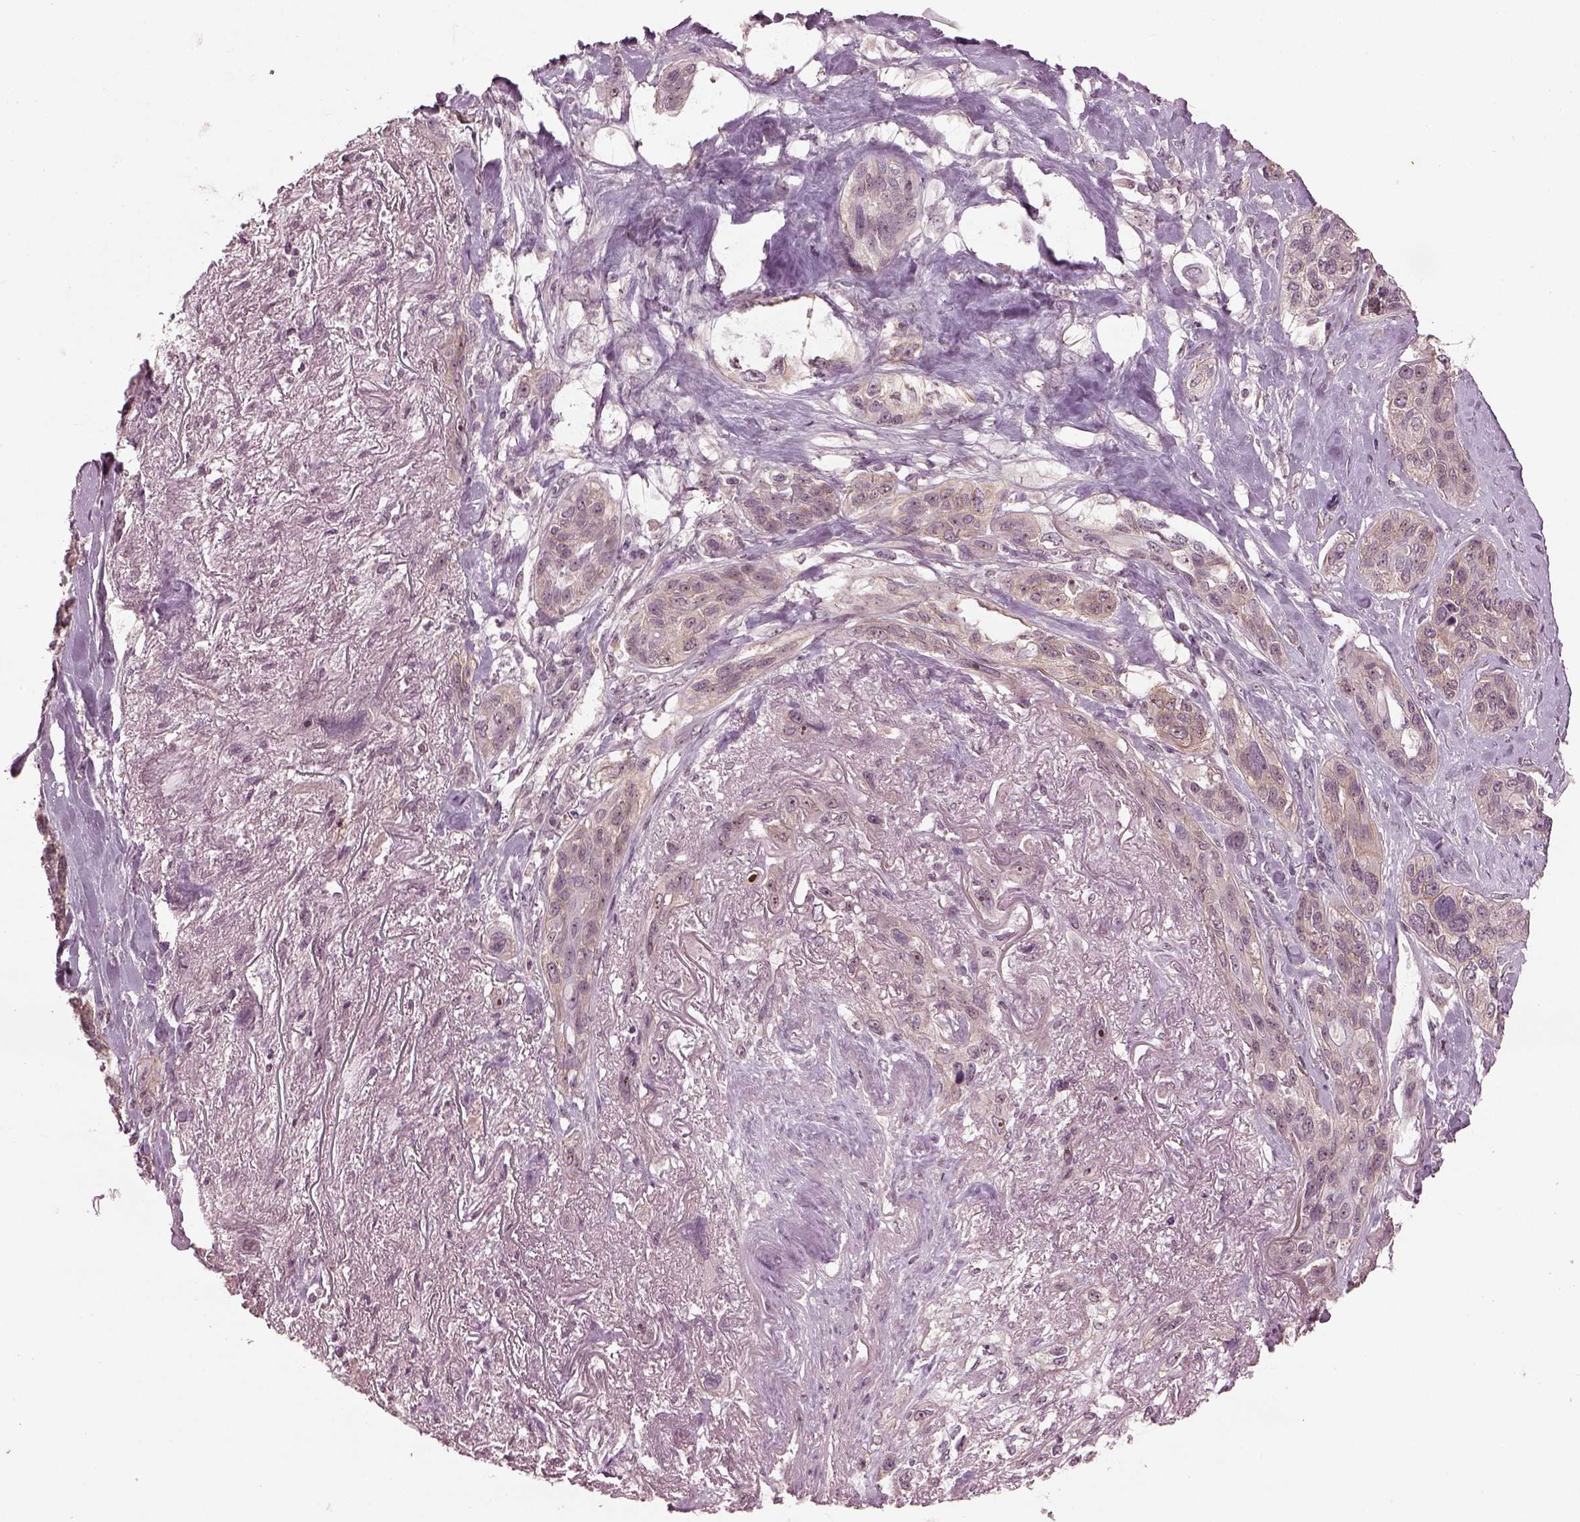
{"staining": {"intensity": "moderate", "quantity": "<25%", "location": "nuclear"}, "tissue": "lung cancer", "cell_type": "Tumor cells", "image_type": "cancer", "snomed": [{"axis": "morphology", "description": "Squamous cell carcinoma, NOS"}, {"axis": "topography", "description": "Lung"}], "caption": "IHC (DAB) staining of human lung squamous cell carcinoma reveals moderate nuclear protein positivity in about <25% of tumor cells.", "gene": "GNRH1", "patient": {"sex": "female", "age": 70}}